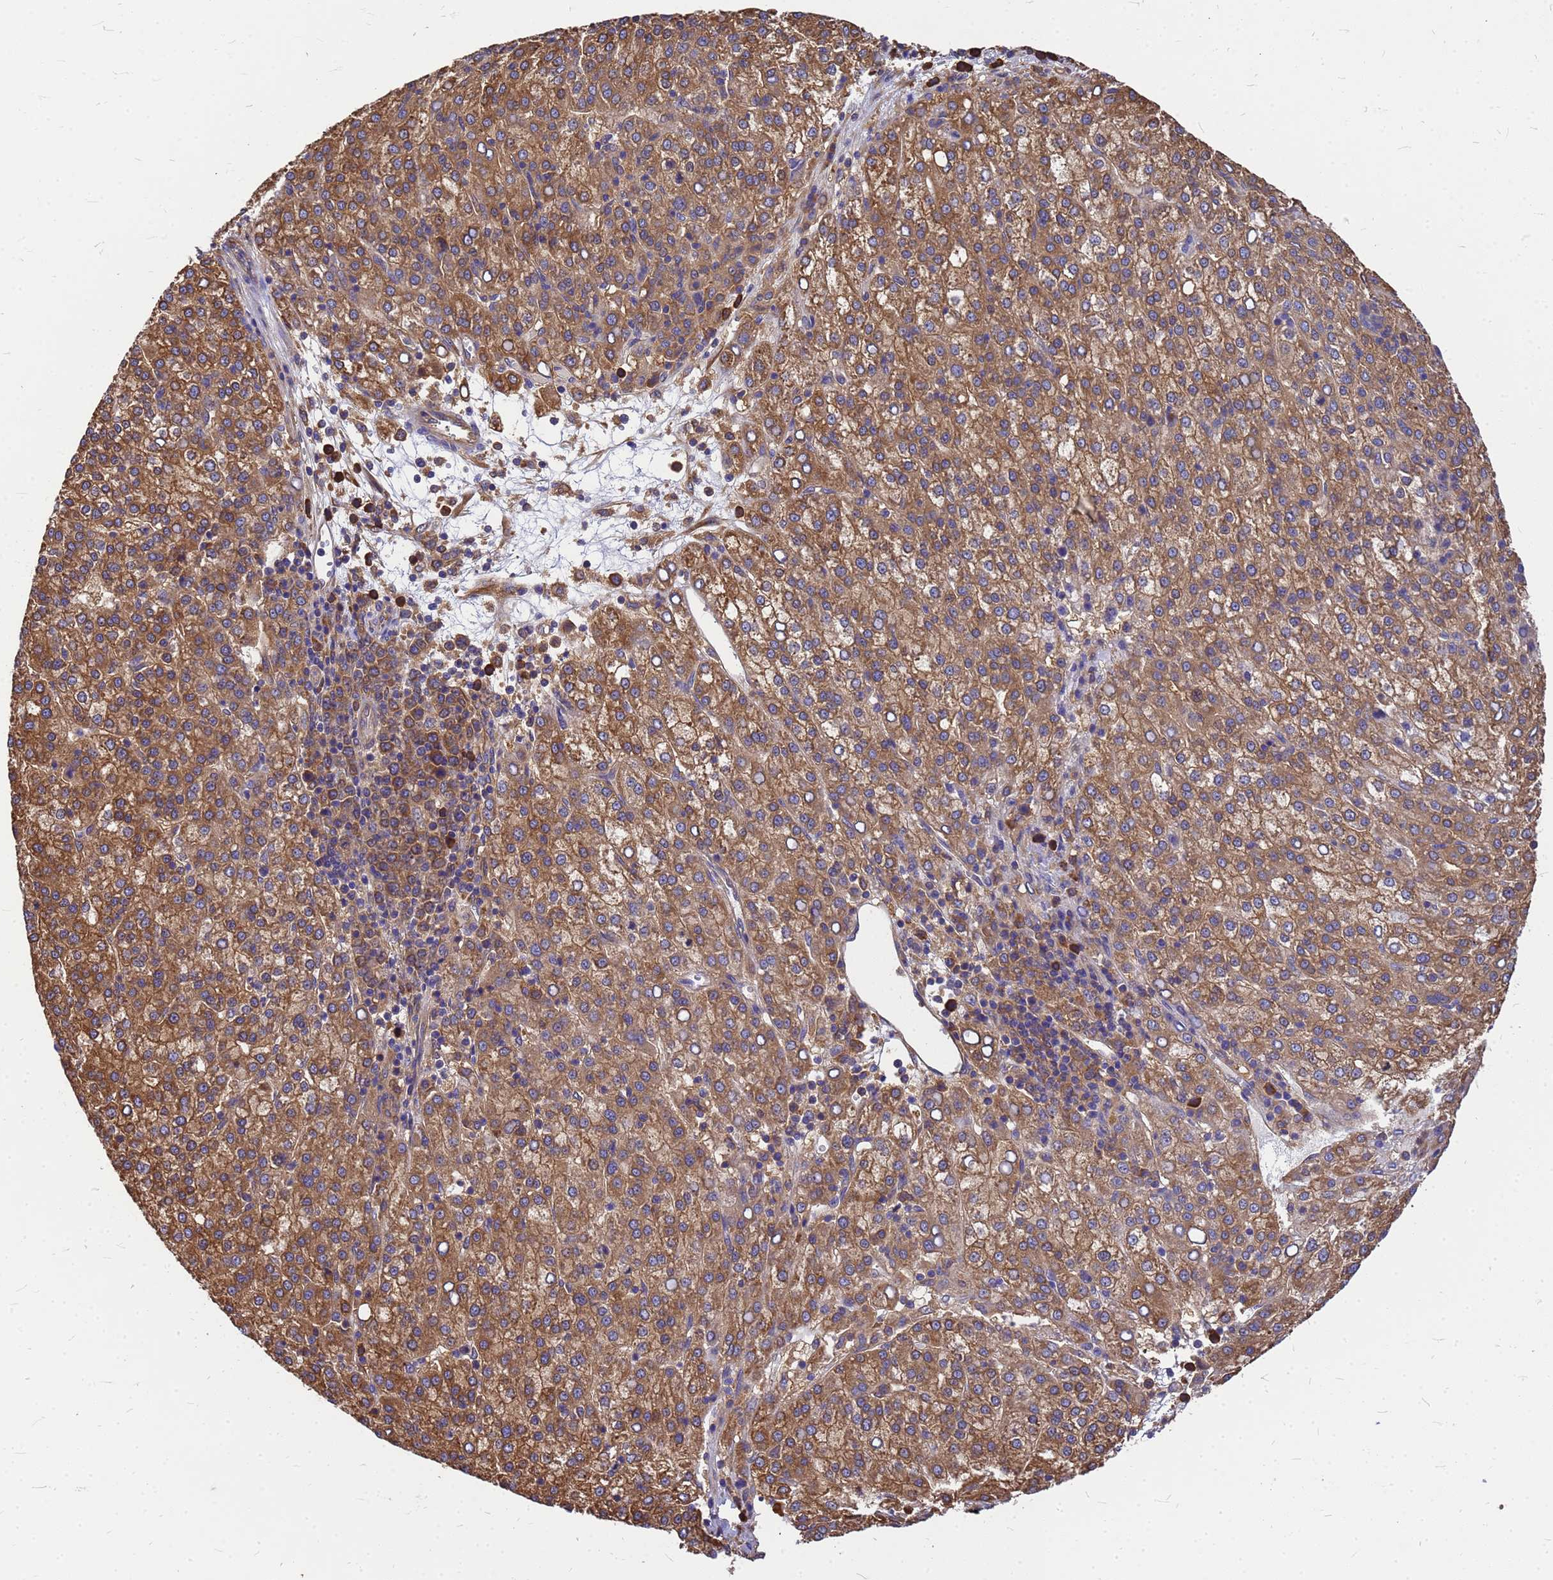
{"staining": {"intensity": "moderate", "quantity": ">75%", "location": "cytoplasmic/membranous"}, "tissue": "liver cancer", "cell_type": "Tumor cells", "image_type": "cancer", "snomed": [{"axis": "morphology", "description": "Carcinoma, Hepatocellular, NOS"}, {"axis": "topography", "description": "Liver"}], "caption": "Tumor cells display moderate cytoplasmic/membranous expression in approximately >75% of cells in liver cancer. (DAB IHC, brown staining for protein, blue staining for nuclei).", "gene": "GID4", "patient": {"sex": "female", "age": 58}}